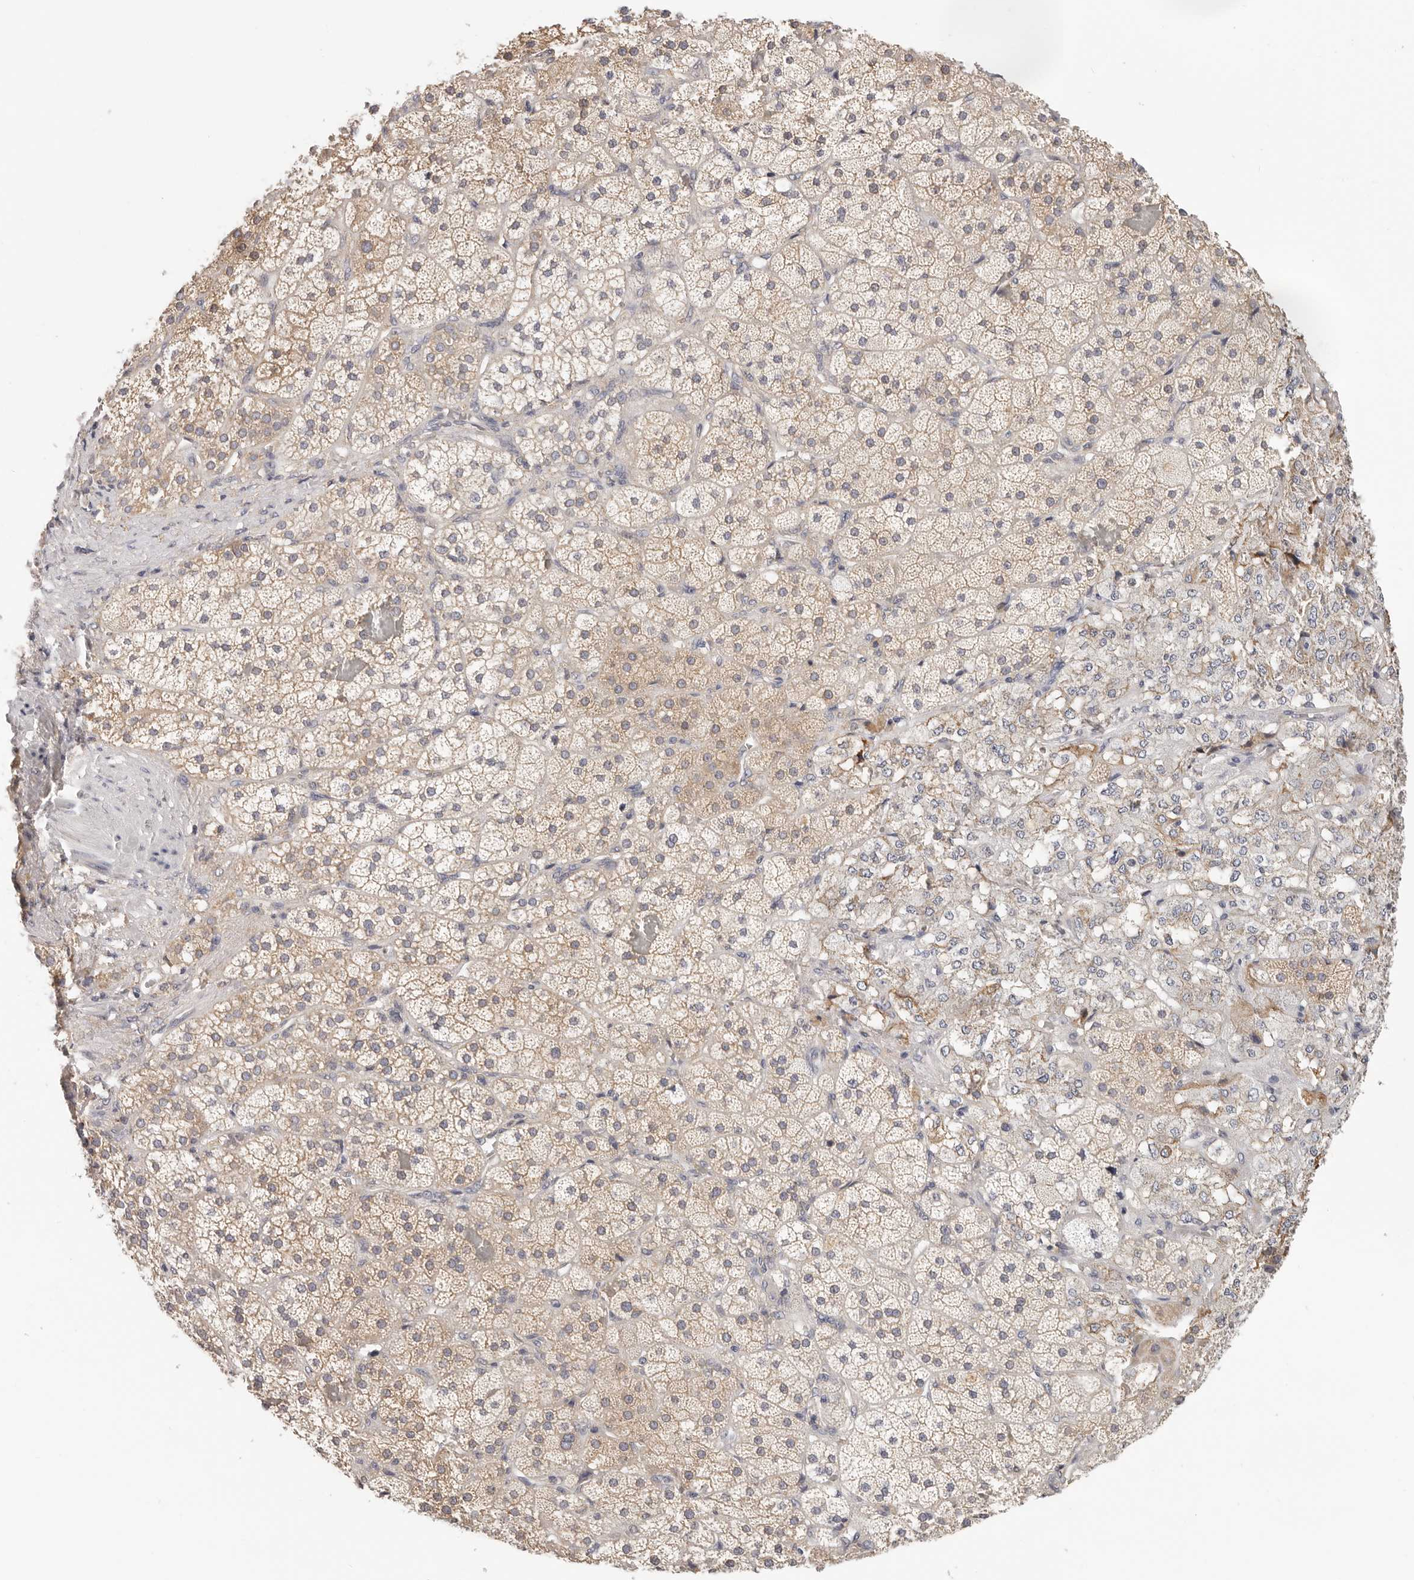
{"staining": {"intensity": "moderate", "quantity": ">75%", "location": "cytoplasmic/membranous"}, "tissue": "adrenal gland", "cell_type": "Glandular cells", "image_type": "normal", "snomed": [{"axis": "morphology", "description": "Normal tissue, NOS"}, {"axis": "topography", "description": "Adrenal gland"}], "caption": "The micrograph shows a brown stain indicating the presence of a protein in the cytoplasmic/membranous of glandular cells in adrenal gland. The protein of interest is stained brown, and the nuclei are stained in blue (DAB (3,3'-diaminobenzidine) IHC with brightfield microscopy, high magnification).", "gene": "AFDN", "patient": {"sex": "male", "age": 57}}